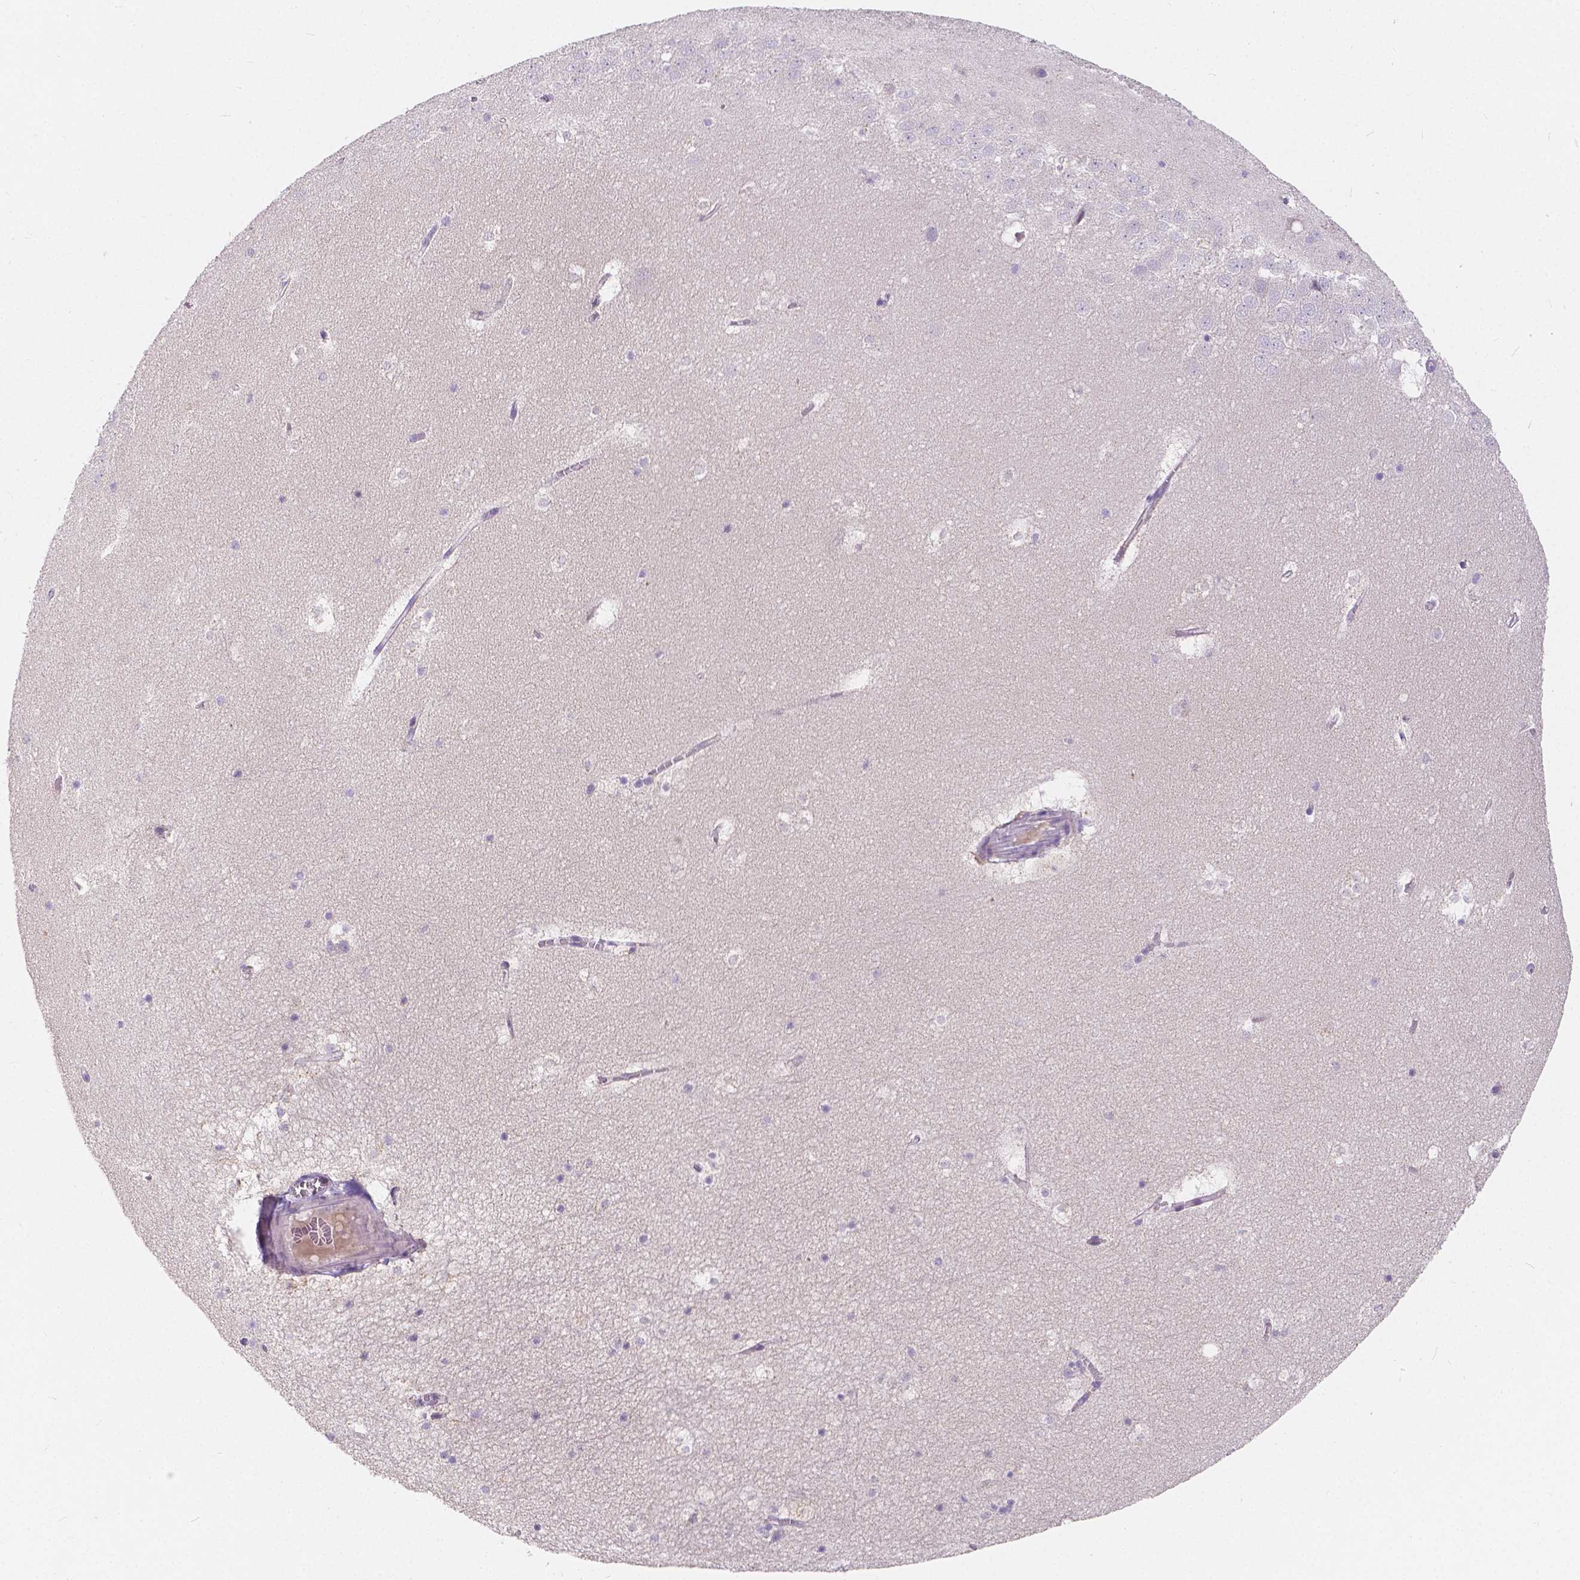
{"staining": {"intensity": "negative", "quantity": "none", "location": "none"}, "tissue": "hippocampus", "cell_type": "Glial cells", "image_type": "normal", "snomed": [{"axis": "morphology", "description": "Normal tissue, NOS"}, {"axis": "topography", "description": "Hippocampus"}], "caption": "Human hippocampus stained for a protein using immunohistochemistry (IHC) reveals no positivity in glial cells.", "gene": "RNF186", "patient": {"sex": "male", "age": 45}}